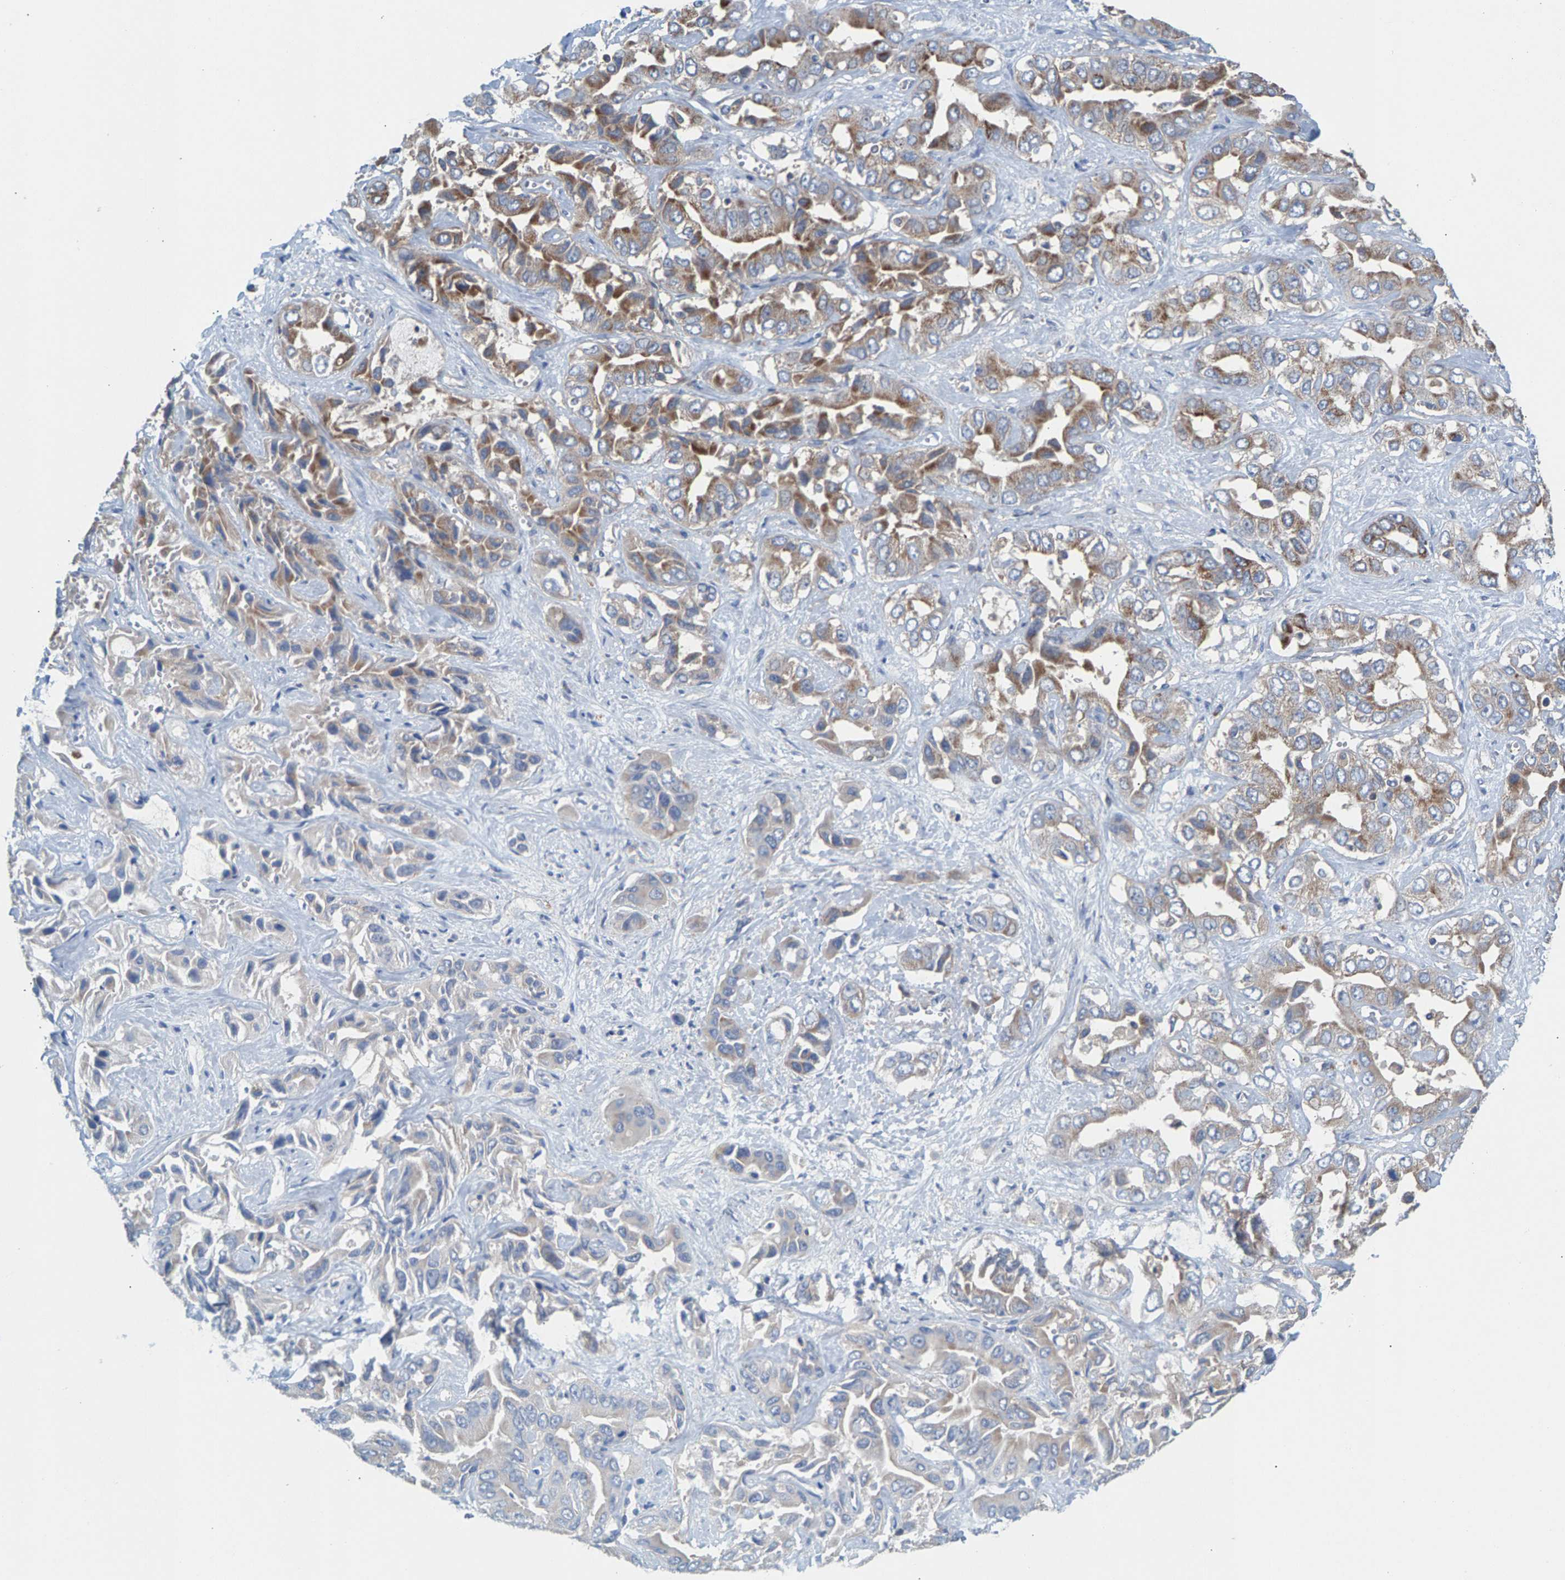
{"staining": {"intensity": "moderate", "quantity": "25%-75%", "location": "cytoplasmic/membranous"}, "tissue": "liver cancer", "cell_type": "Tumor cells", "image_type": "cancer", "snomed": [{"axis": "morphology", "description": "Cholangiocarcinoma"}, {"axis": "topography", "description": "Liver"}], "caption": "A brown stain shows moderate cytoplasmic/membranous positivity of a protein in liver cholangiocarcinoma tumor cells.", "gene": "MRM1", "patient": {"sex": "female", "age": 52}}